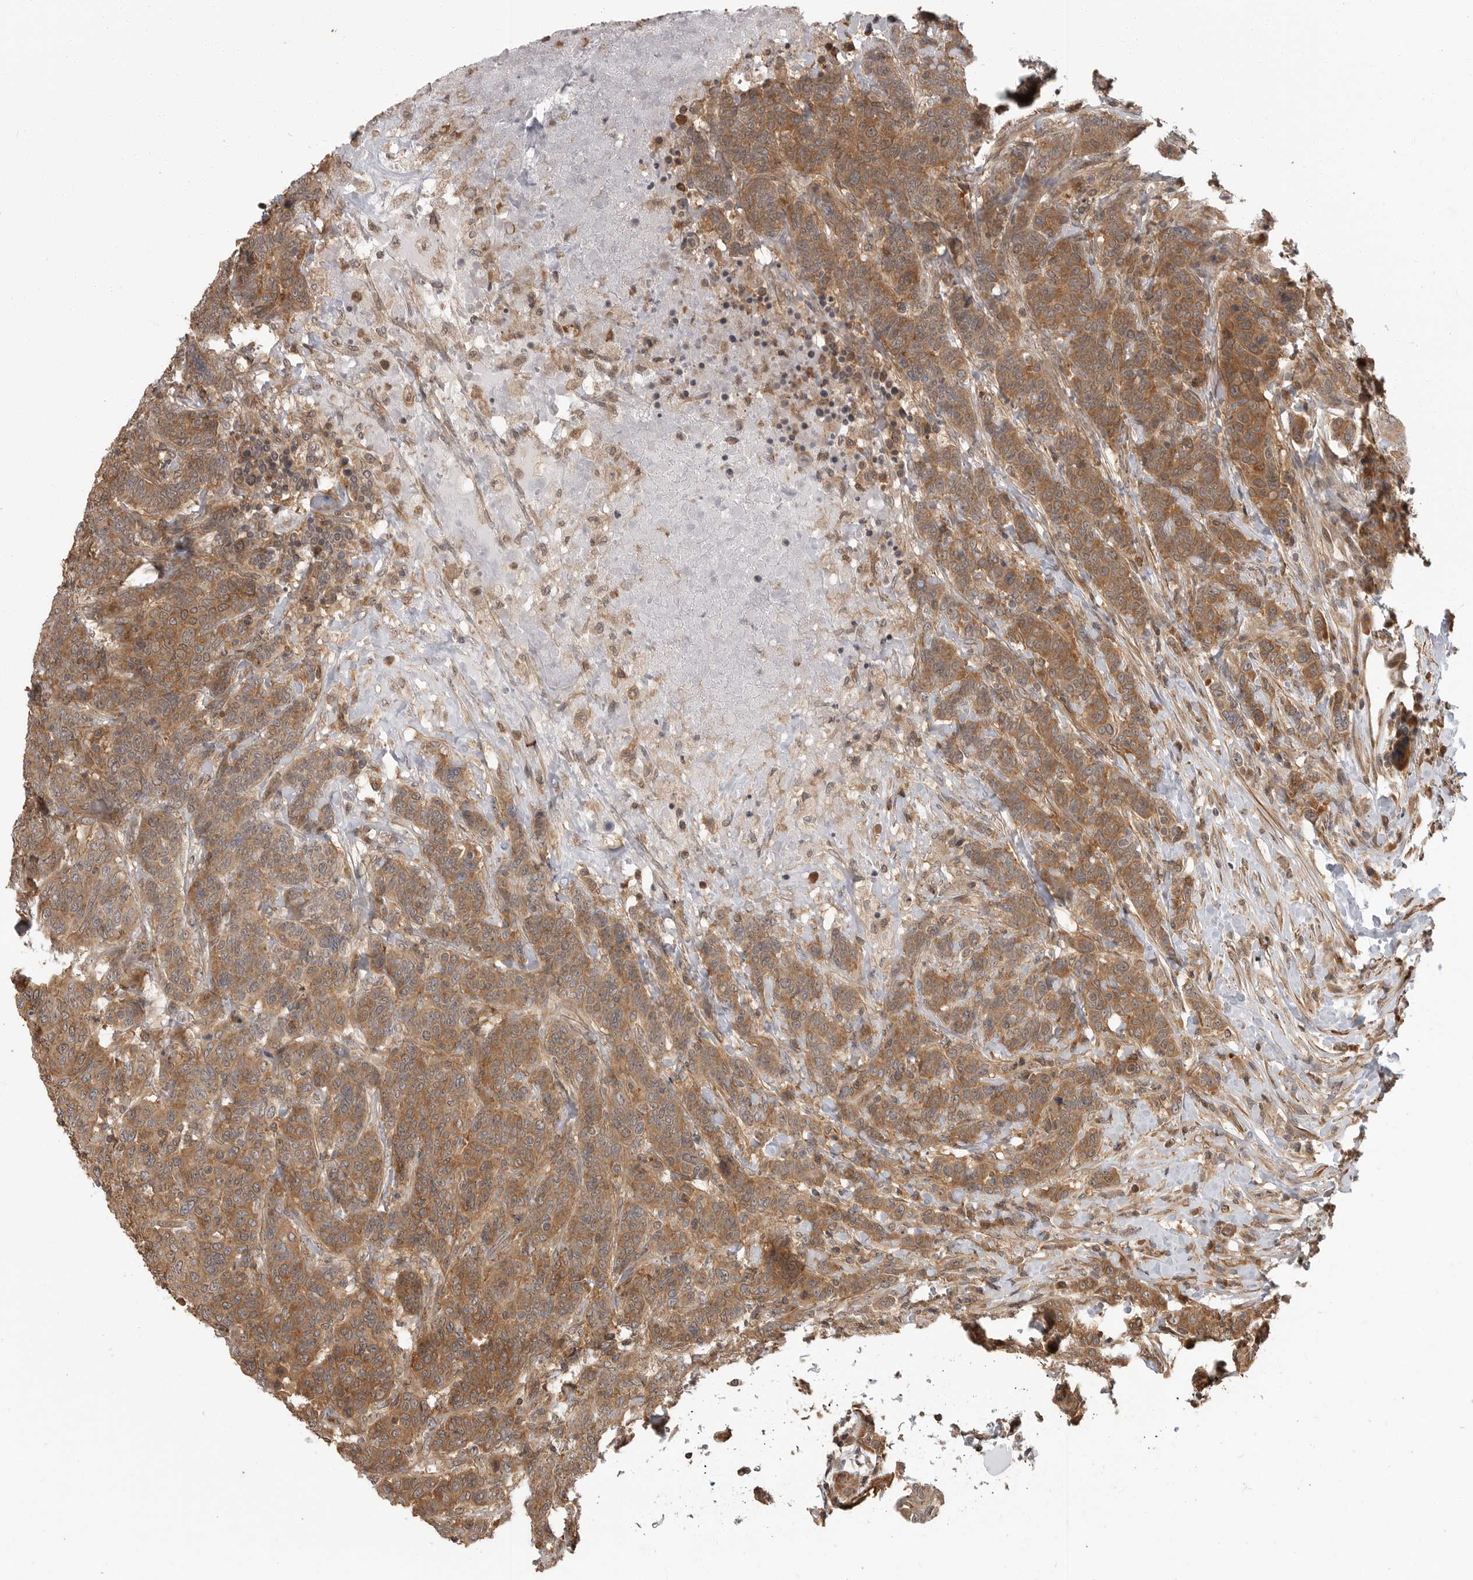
{"staining": {"intensity": "moderate", "quantity": ">75%", "location": "cytoplasmic/membranous"}, "tissue": "breast cancer", "cell_type": "Tumor cells", "image_type": "cancer", "snomed": [{"axis": "morphology", "description": "Duct carcinoma"}, {"axis": "topography", "description": "Breast"}], "caption": "This photomicrograph demonstrates IHC staining of human breast cancer, with medium moderate cytoplasmic/membranous staining in about >75% of tumor cells.", "gene": "ERN1", "patient": {"sex": "female", "age": 37}}